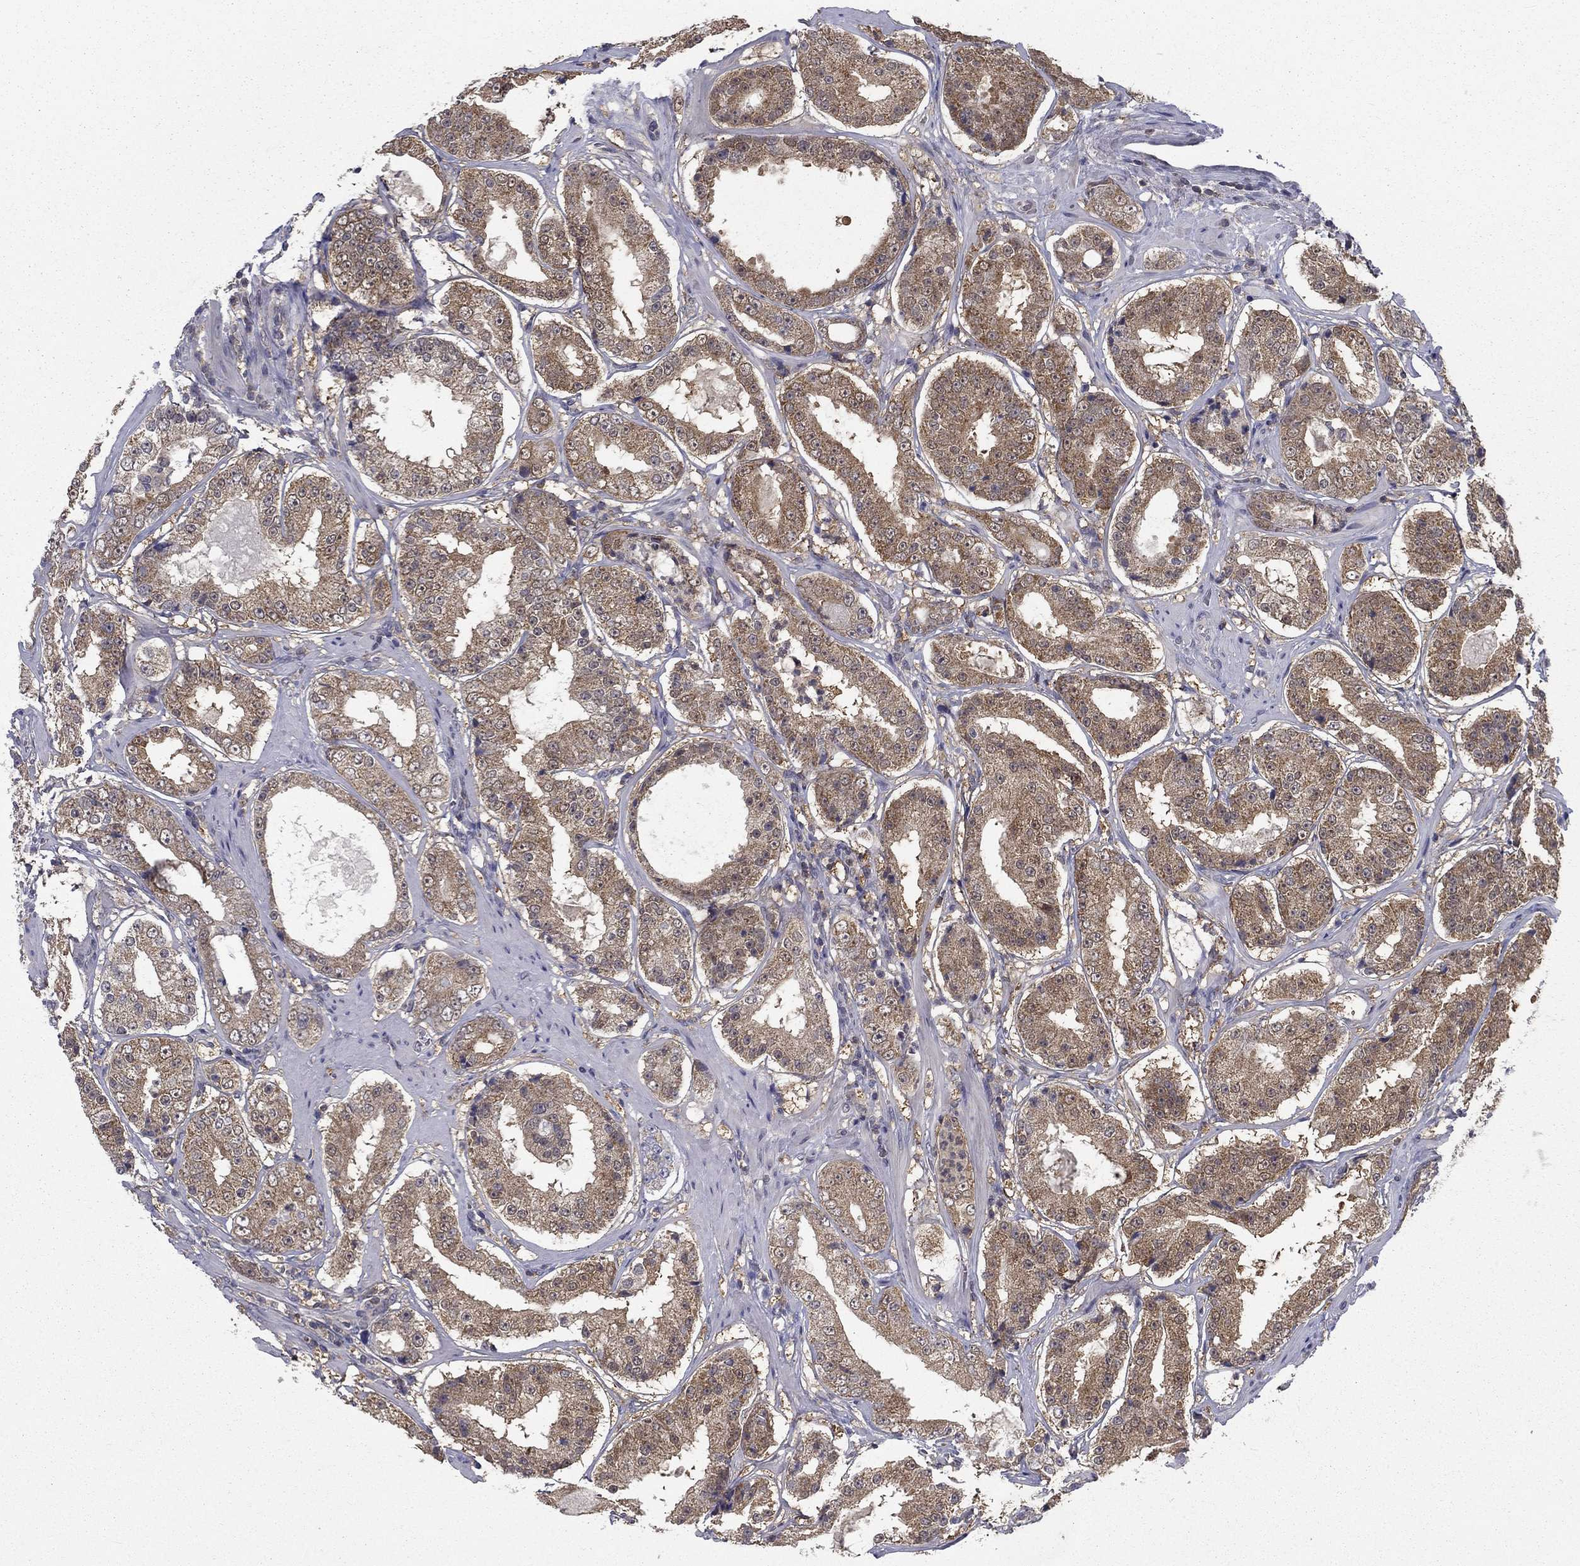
{"staining": {"intensity": "weak", "quantity": ">75%", "location": "cytoplasmic/membranous"}, "tissue": "prostate cancer", "cell_type": "Tumor cells", "image_type": "cancer", "snomed": [{"axis": "morphology", "description": "Adenocarcinoma, Low grade"}, {"axis": "topography", "description": "Prostate"}], "caption": "Weak cytoplasmic/membranous staining is identified in about >75% of tumor cells in low-grade adenocarcinoma (prostate). (DAB IHC with brightfield microscopy, high magnification).", "gene": "NIT2", "patient": {"sex": "male", "age": 60}}